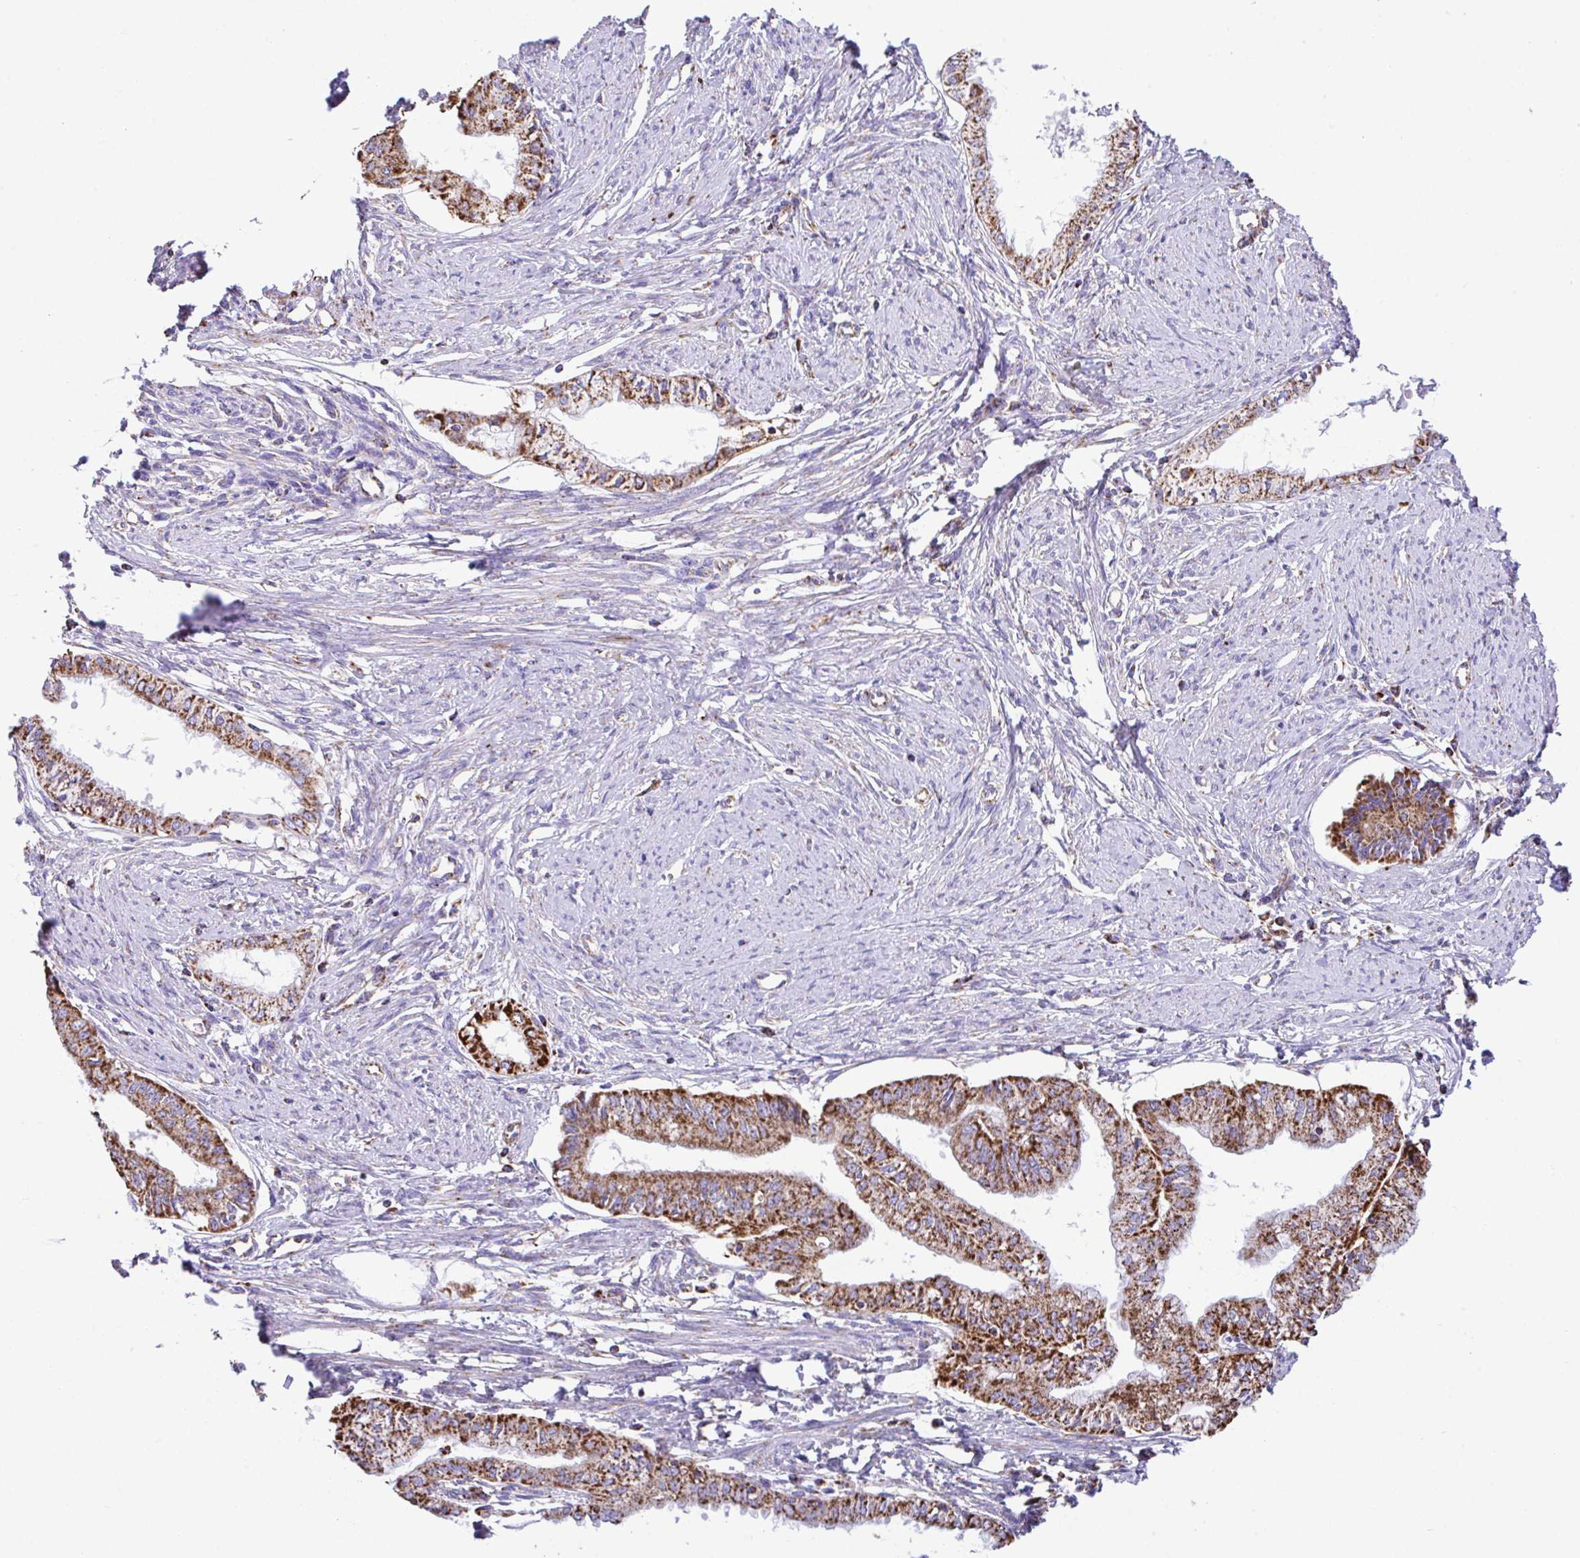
{"staining": {"intensity": "strong", "quantity": ">75%", "location": "cytoplasmic/membranous"}, "tissue": "endometrial cancer", "cell_type": "Tumor cells", "image_type": "cancer", "snomed": [{"axis": "morphology", "description": "Adenocarcinoma, NOS"}, {"axis": "topography", "description": "Endometrium"}], "caption": "A high-resolution micrograph shows IHC staining of endometrial cancer (adenocarcinoma), which shows strong cytoplasmic/membranous positivity in about >75% of tumor cells.", "gene": "PCMTD2", "patient": {"sex": "female", "age": 76}}